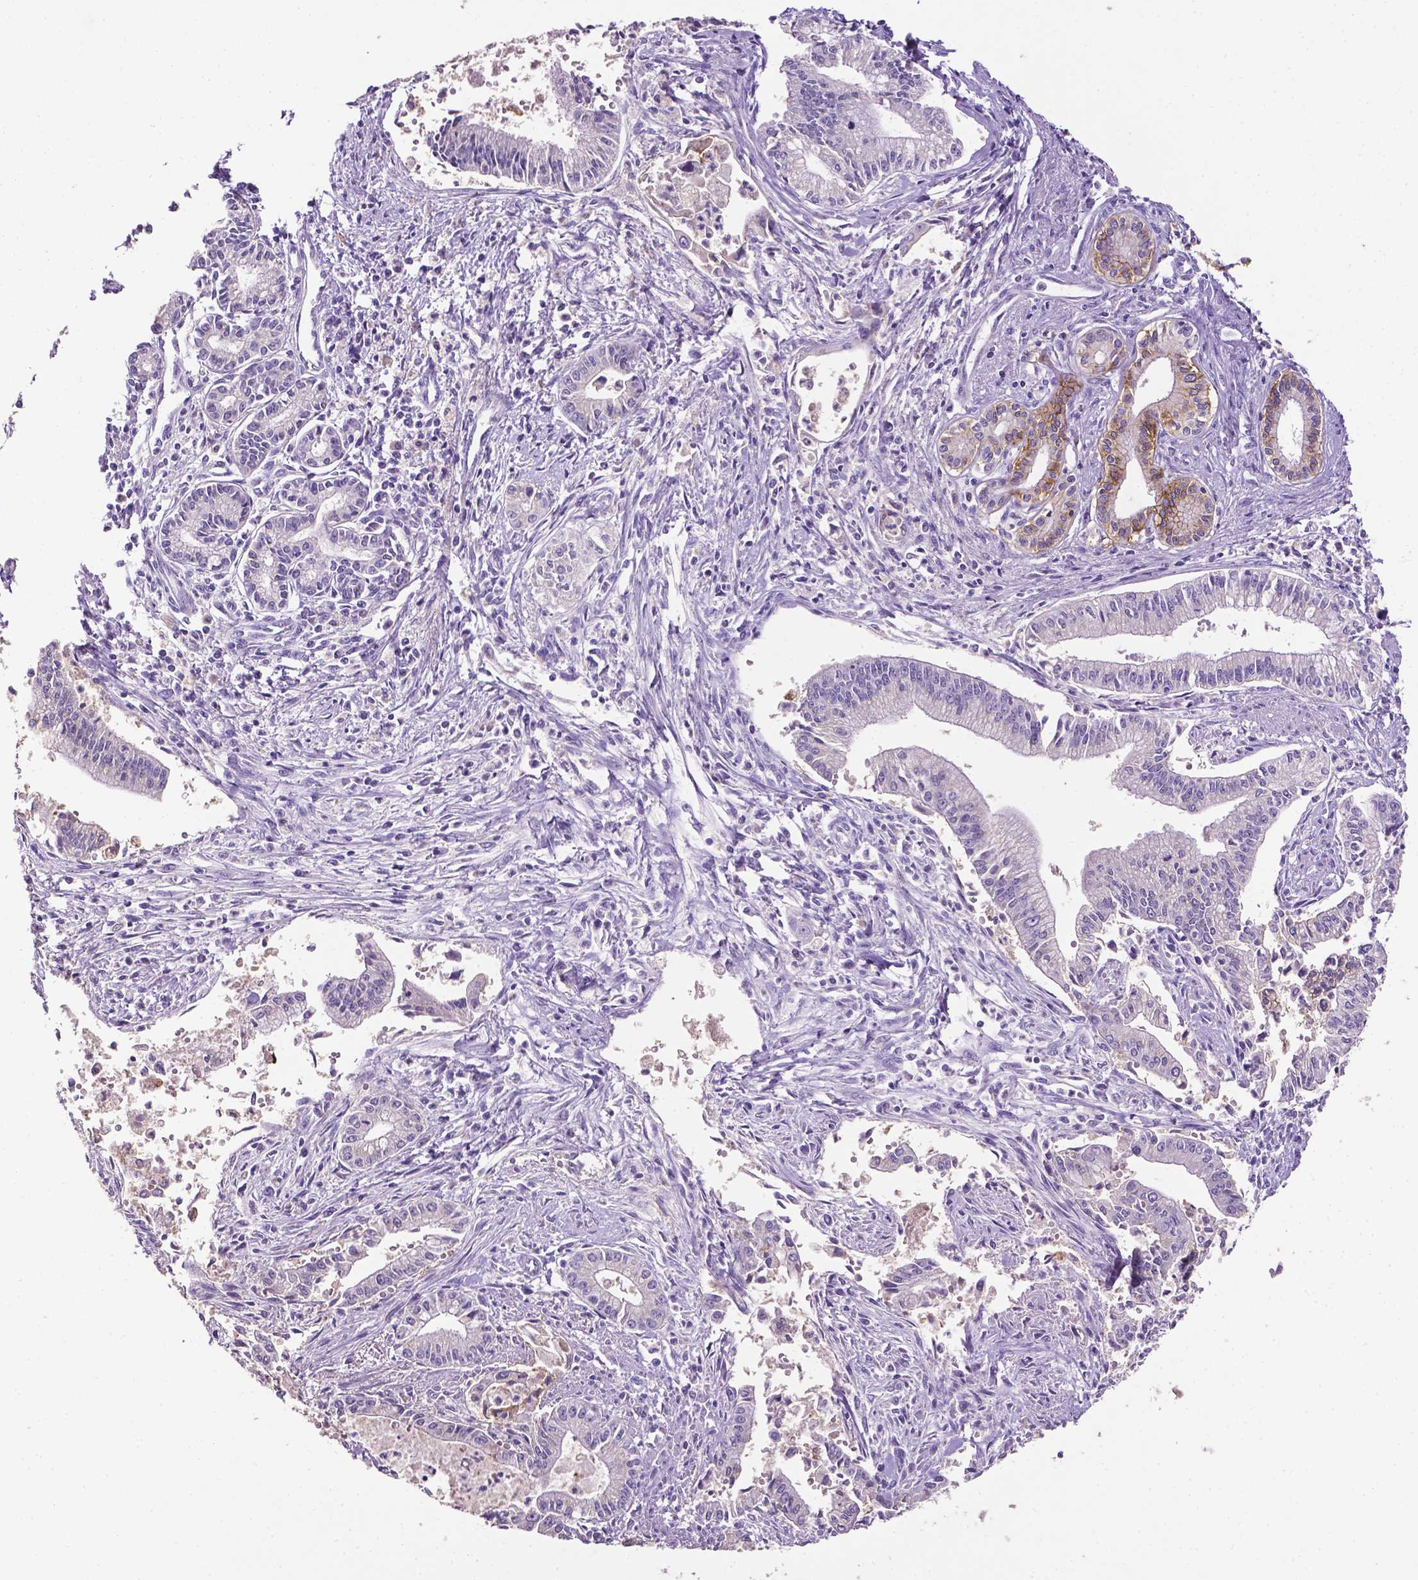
{"staining": {"intensity": "negative", "quantity": "none", "location": "none"}, "tissue": "pancreatic cancer", "cell_type": "Tumor cells", "image_type": "cancer", "snomed": [{"axis": "morphology", "description": "Adenocarcinoma, NOS"}, {"axis": "topography", "description": "Pancreas"}], "caption": "Immunohistochemical staining of human pancreatic cancer (adenocarcinoma) displays no significant positivity in tumor cells. (Immunohistochemistry (ihc), brightfield microscopy, high magnification).", "gene": "TACSTD2", "patient": {"sex": "female", "age": 65}}